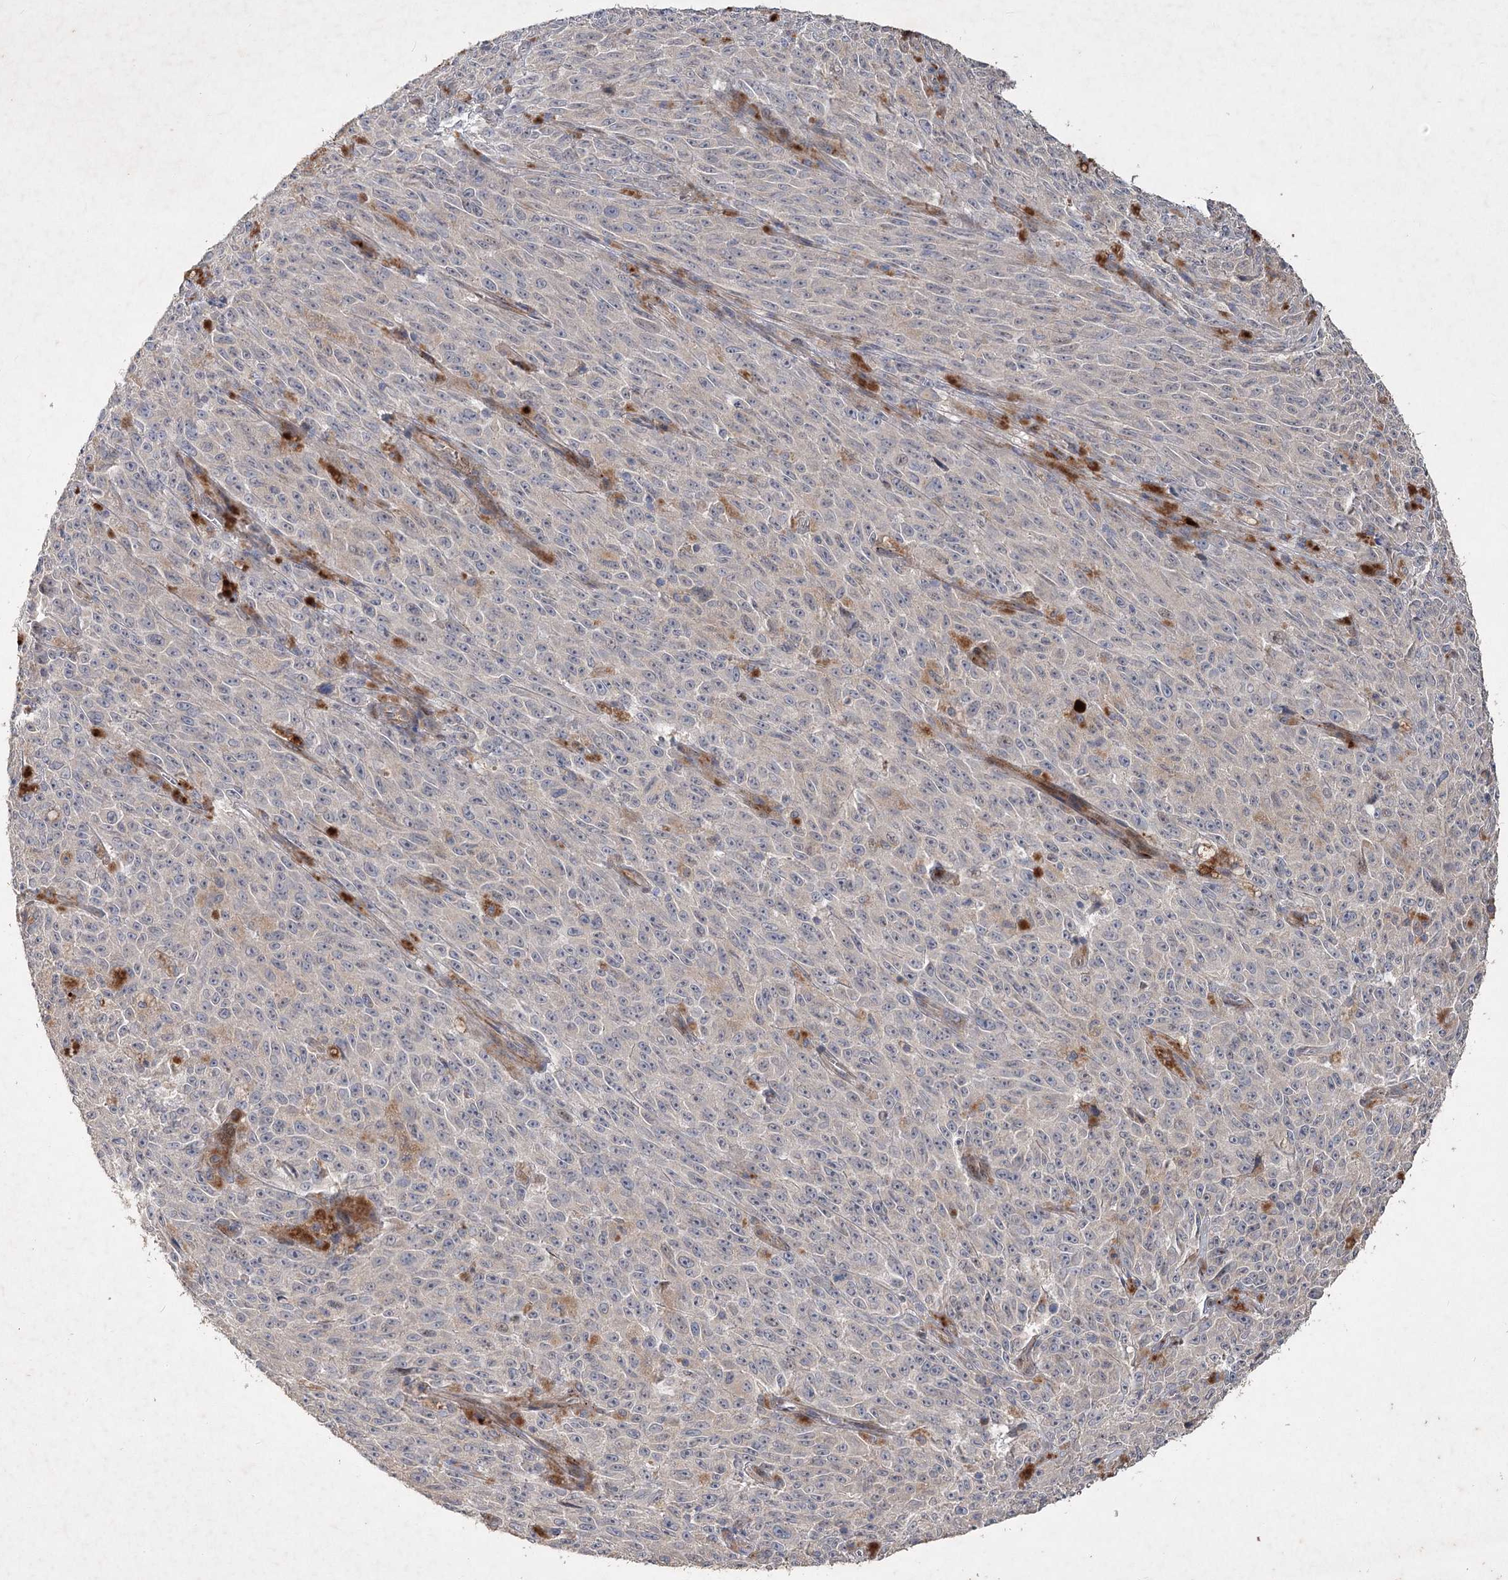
{"staining": {"intensity": "negative", "quantity": "none", "location": "none"}, "tissue": "melanoma", "cell_type": "Tumor cells", "image_type": "cancer", "snomed": [{"axis": "morphology", "description": "Malignant melanoma, NOS"}, {"axis": "topography", "description": "Skin"}], "caption": "Human melanoma stained for a protein using immunohistochemistry reveals no positivity in tumor cells.", "gene": "IRAK1BP1", "patient": {"sex": "female", "age": 82}}